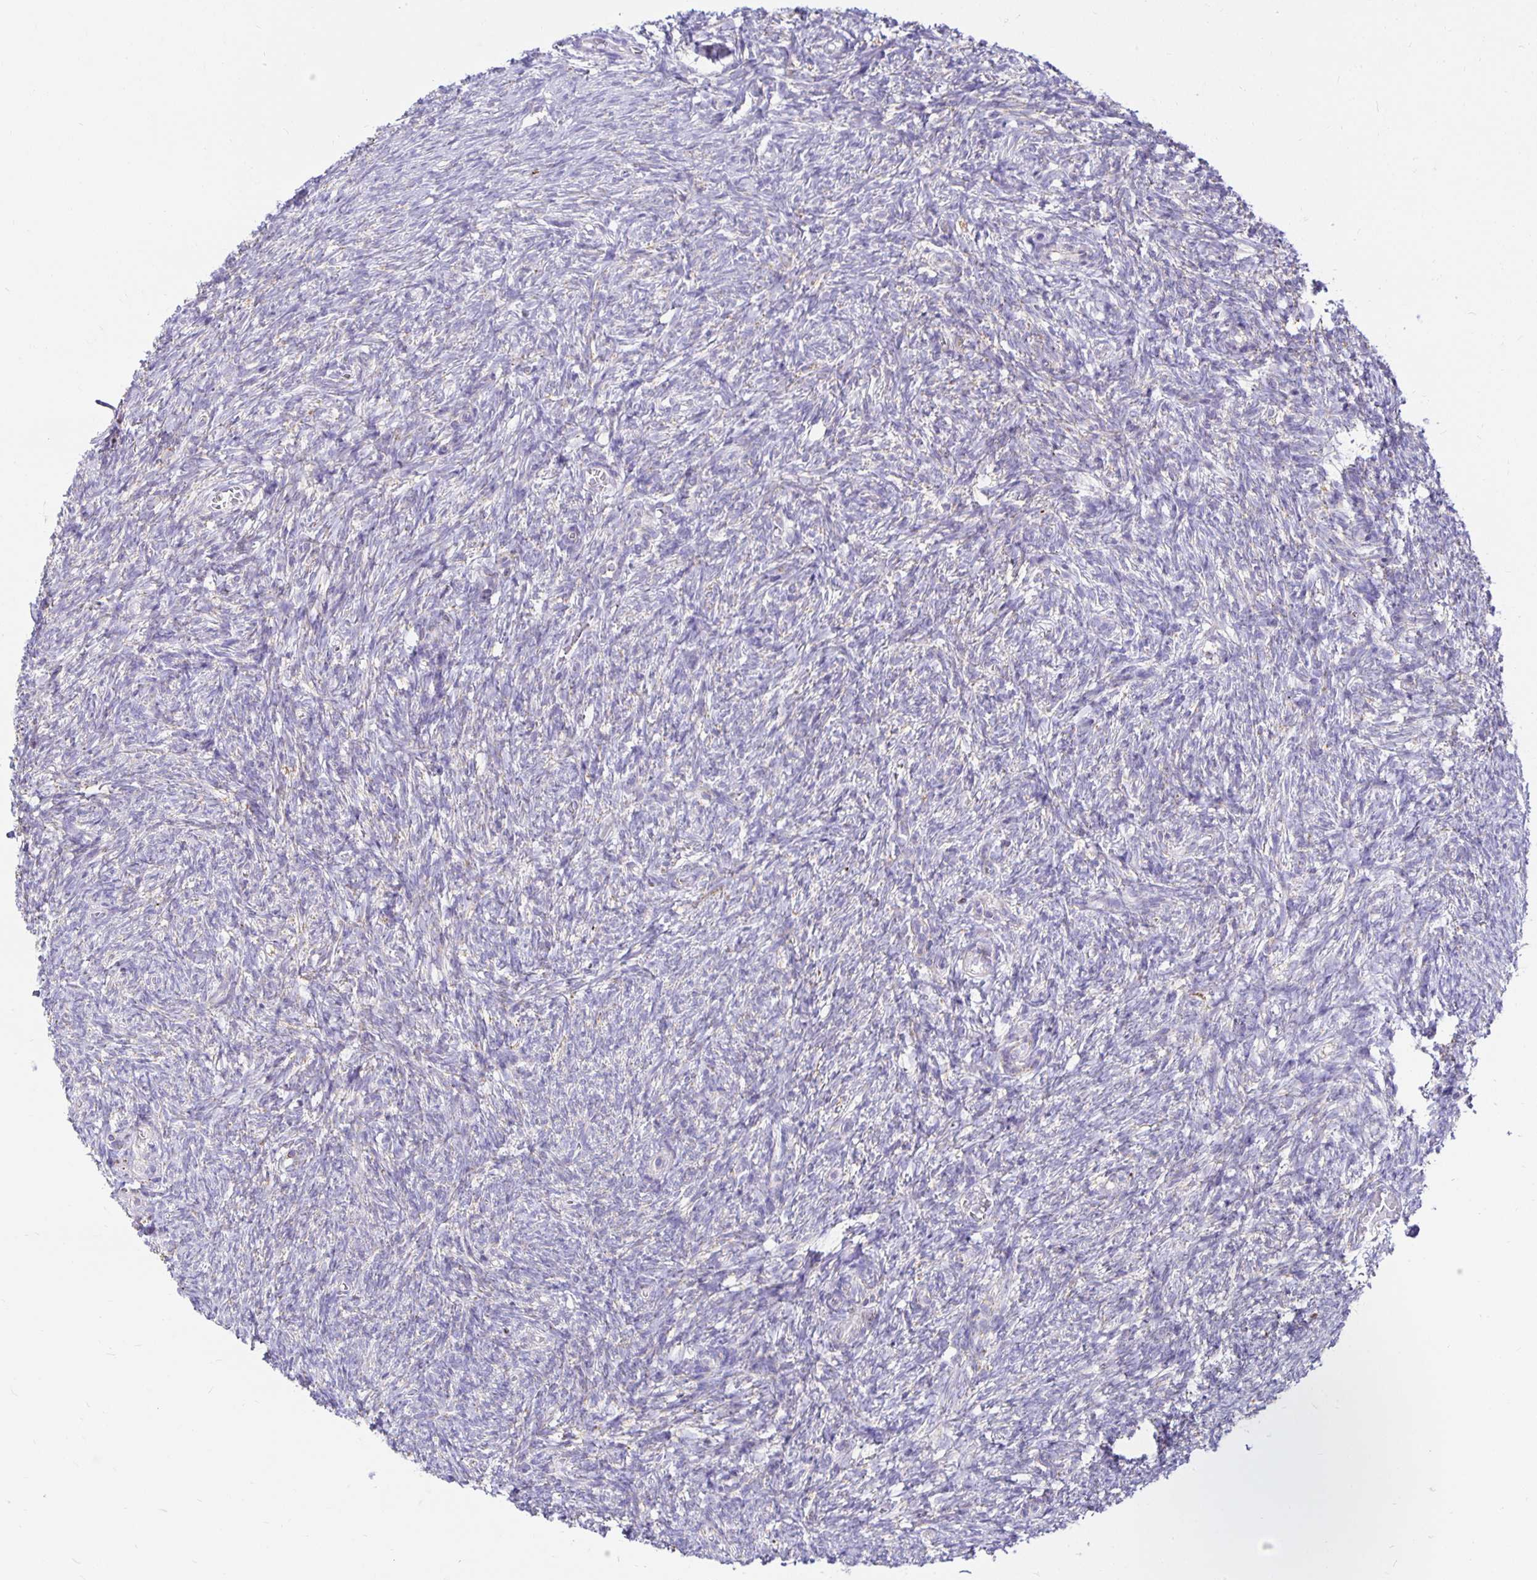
{"staining": {"intensity": "moderate", "quantity": ">75%", "location": "cytoplasmic/membranous"}, "tissue": "ovary", "cell_type": "Follicle cells", "image_type": "normal", "snomed": [{"axis": "morphology", "description": "Normal tissue, NOS"}, {"axis": "topography", "description": "Ovary"}], "caption": "The micrograph reveals staining of benign ovary, revealing moderate cytoplasmic/membranous protein positivity (brown color) within follicle cells.", "gene": "PLAAT2", "patient": {"sex": "female", "age": 39}}